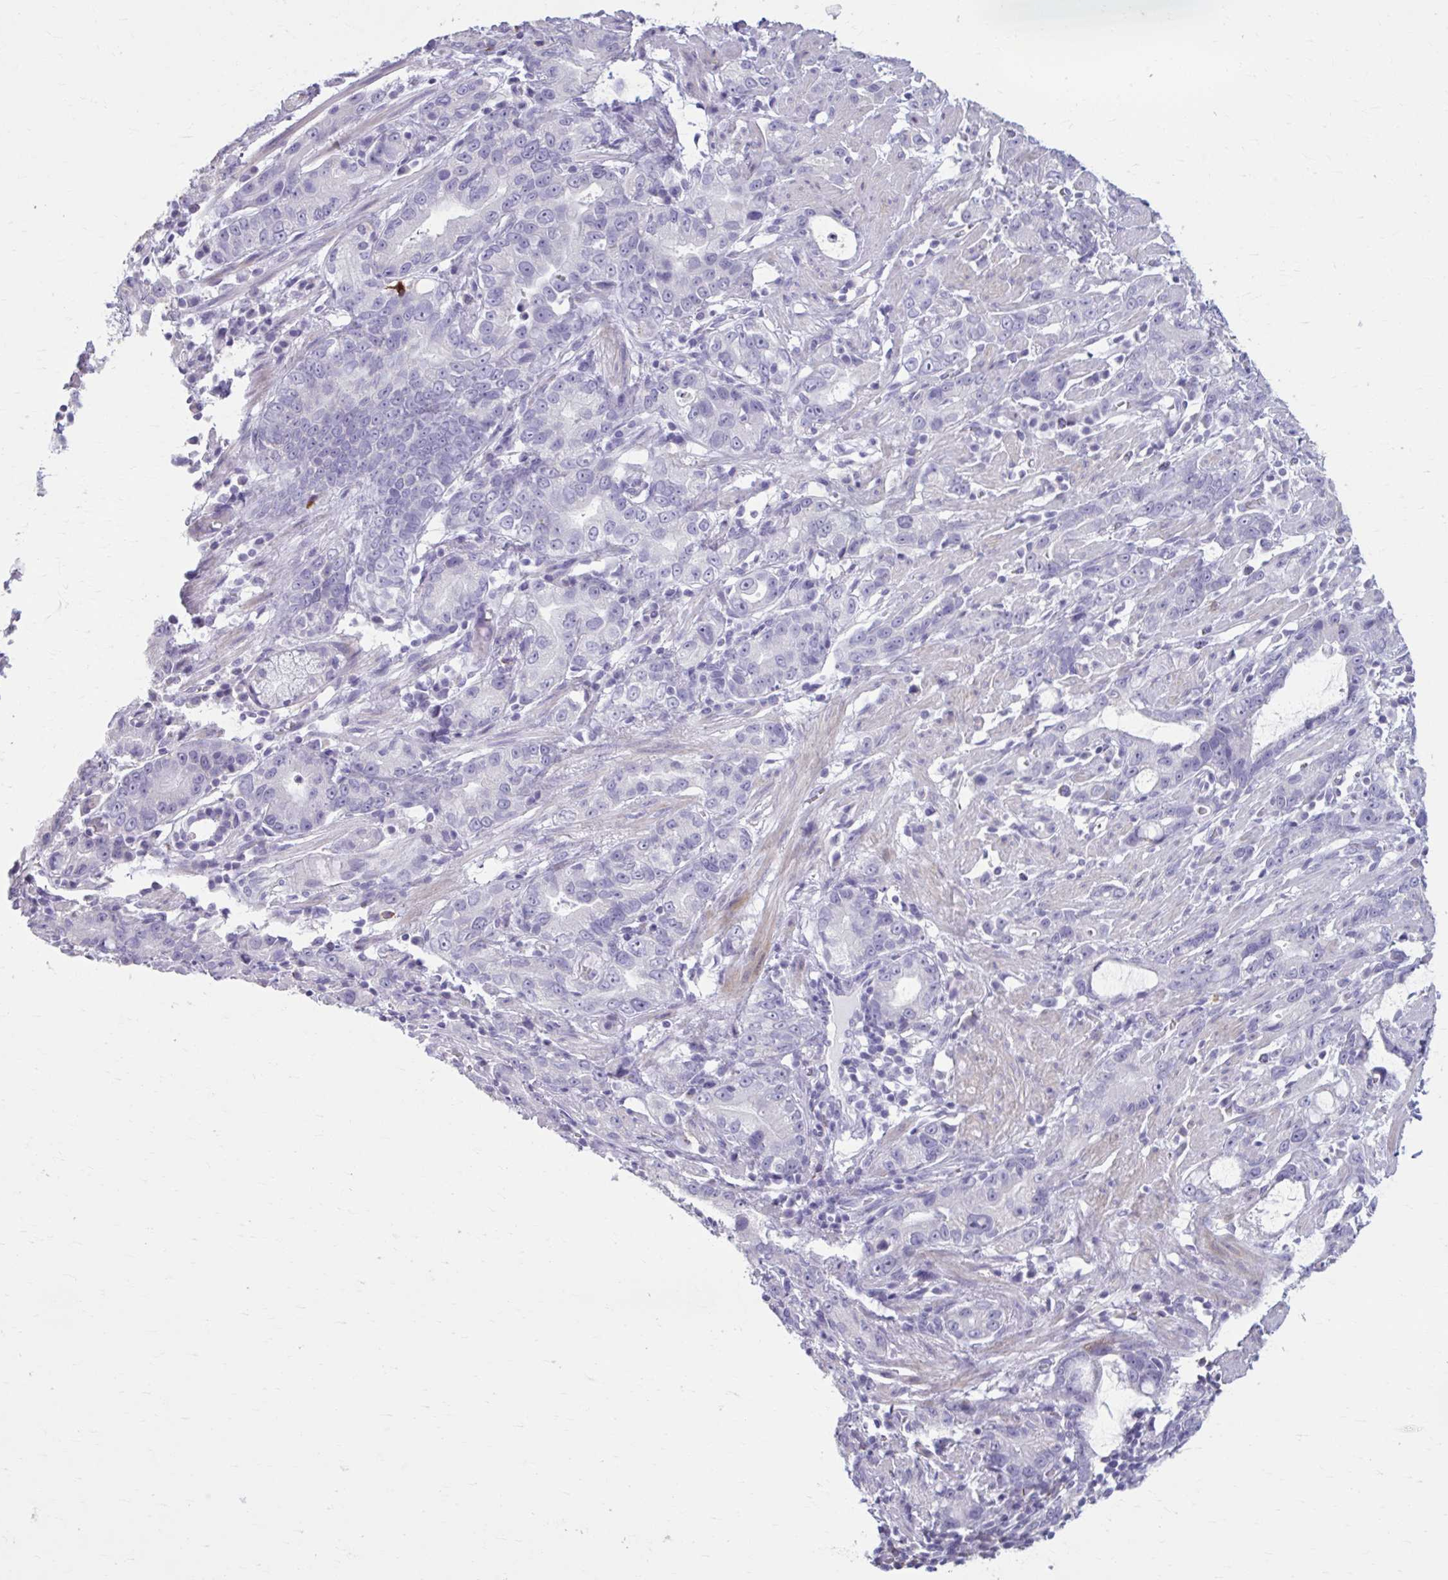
{"staining": {"intensity": "negative", "quantity": "none", "location": "none"}, "tissue": "stomach cancer", "cell_type": "Tumor cells", "image_type": "cancer", "snomed": [{"axis": "morphology", "description": "Adenocarcinoma, NOS"}, {"axis": "topography", "description": "Stomach"}], "caption": "This is a micrograph of IHC staining of stomach adenocarcinoma, which shows no expression in tumor cells.", "gene": "OR4B1", "patient": {"sex": "male", "age": 55}}